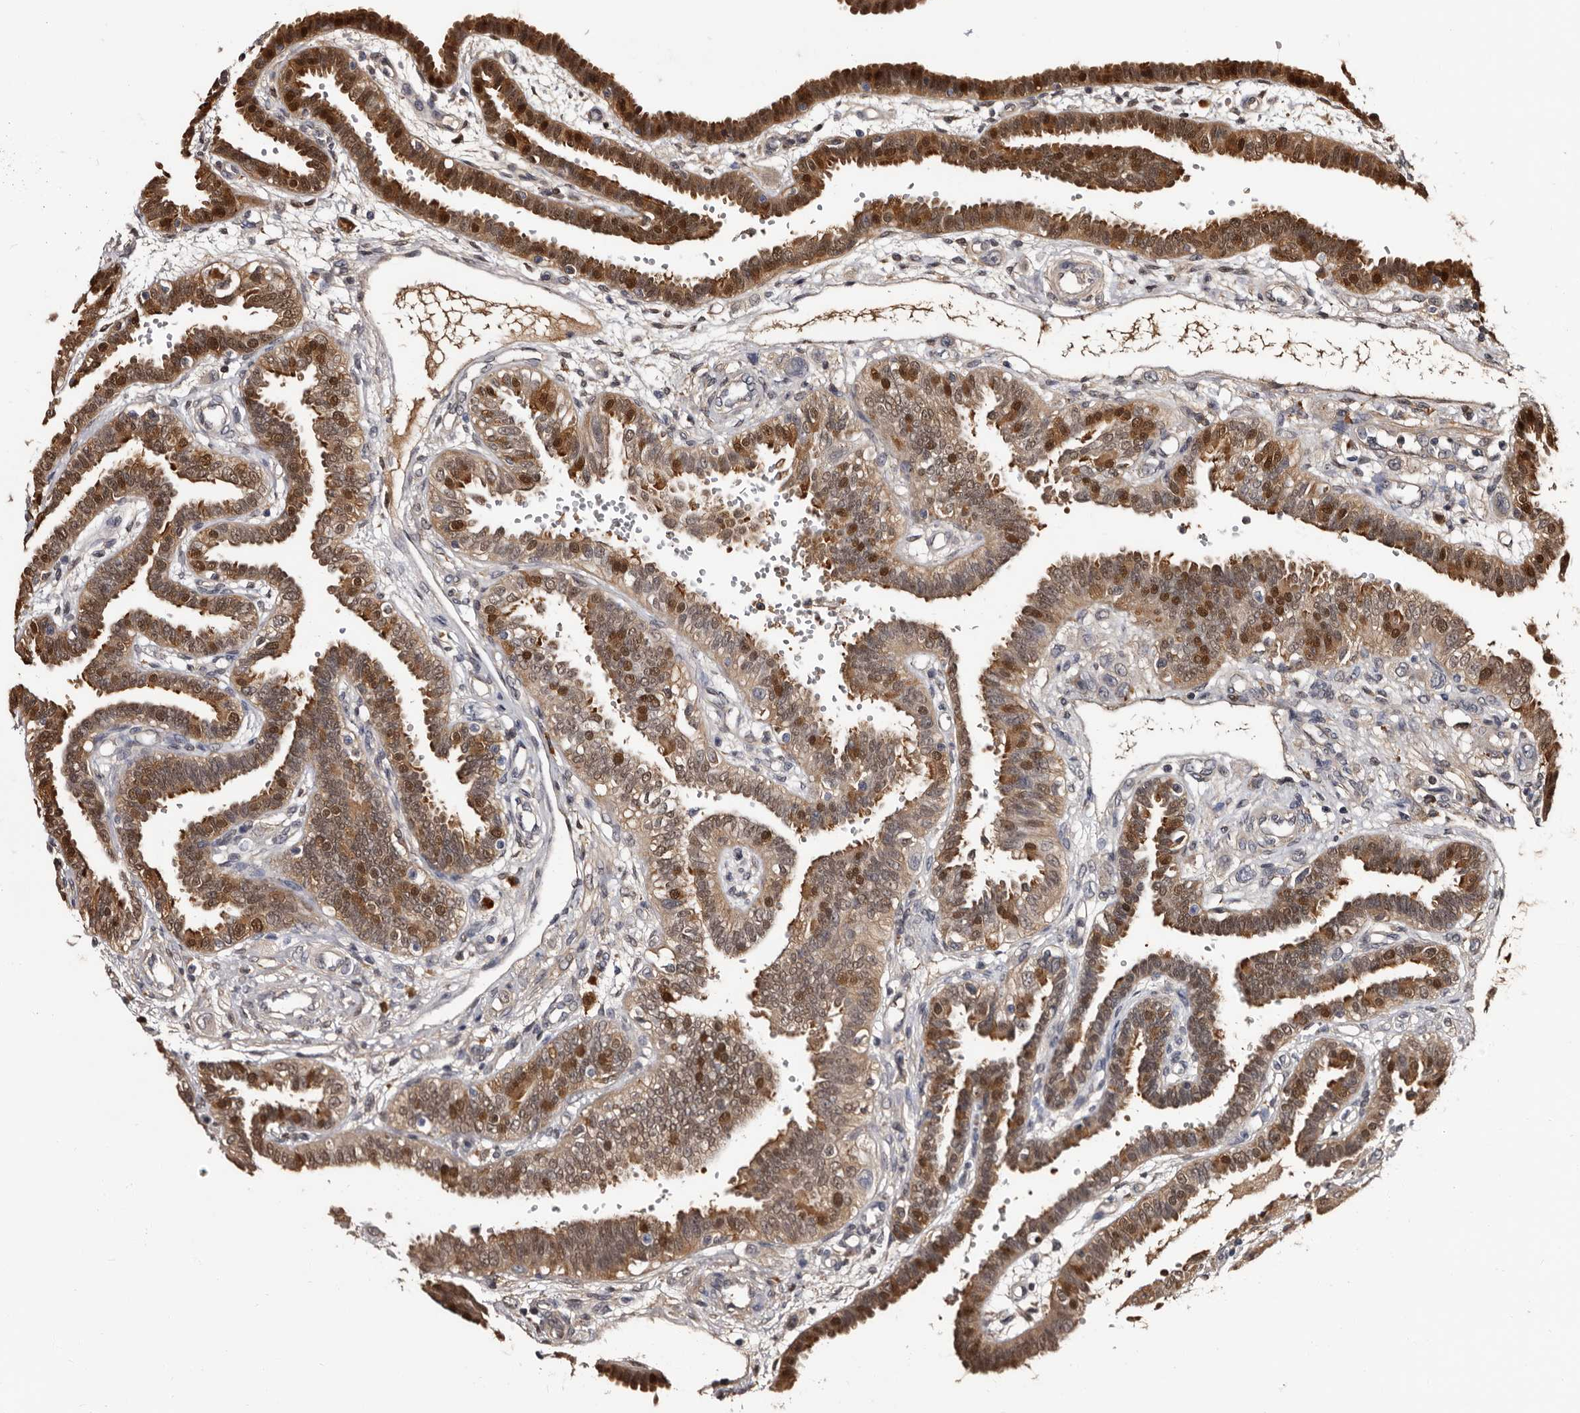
{"staining": {"intensity": "moderate", "quantity": ">75%", "location": "cytoplasmic/membranous,nuclear"}, "tissue": "fallopian tube", "cell_type": "Glandular cells", "image_type": "normal", "snomed": [{"axis": "morphology", "description": "Normal tissue, NOS"}, {"axis": "topography", "description": "Fallopian tube"}, {"axis": "topography", "description": "Placenta"}], "caption": "This histopathology image displays IHC staining of normal human fallopian tube, with medium moderate cytoplasmic/membranous,nuclear positivity in about >75% of glandular cells.", "gene": "DNPH1", "patient": {"sex": "female", "age": 34}}